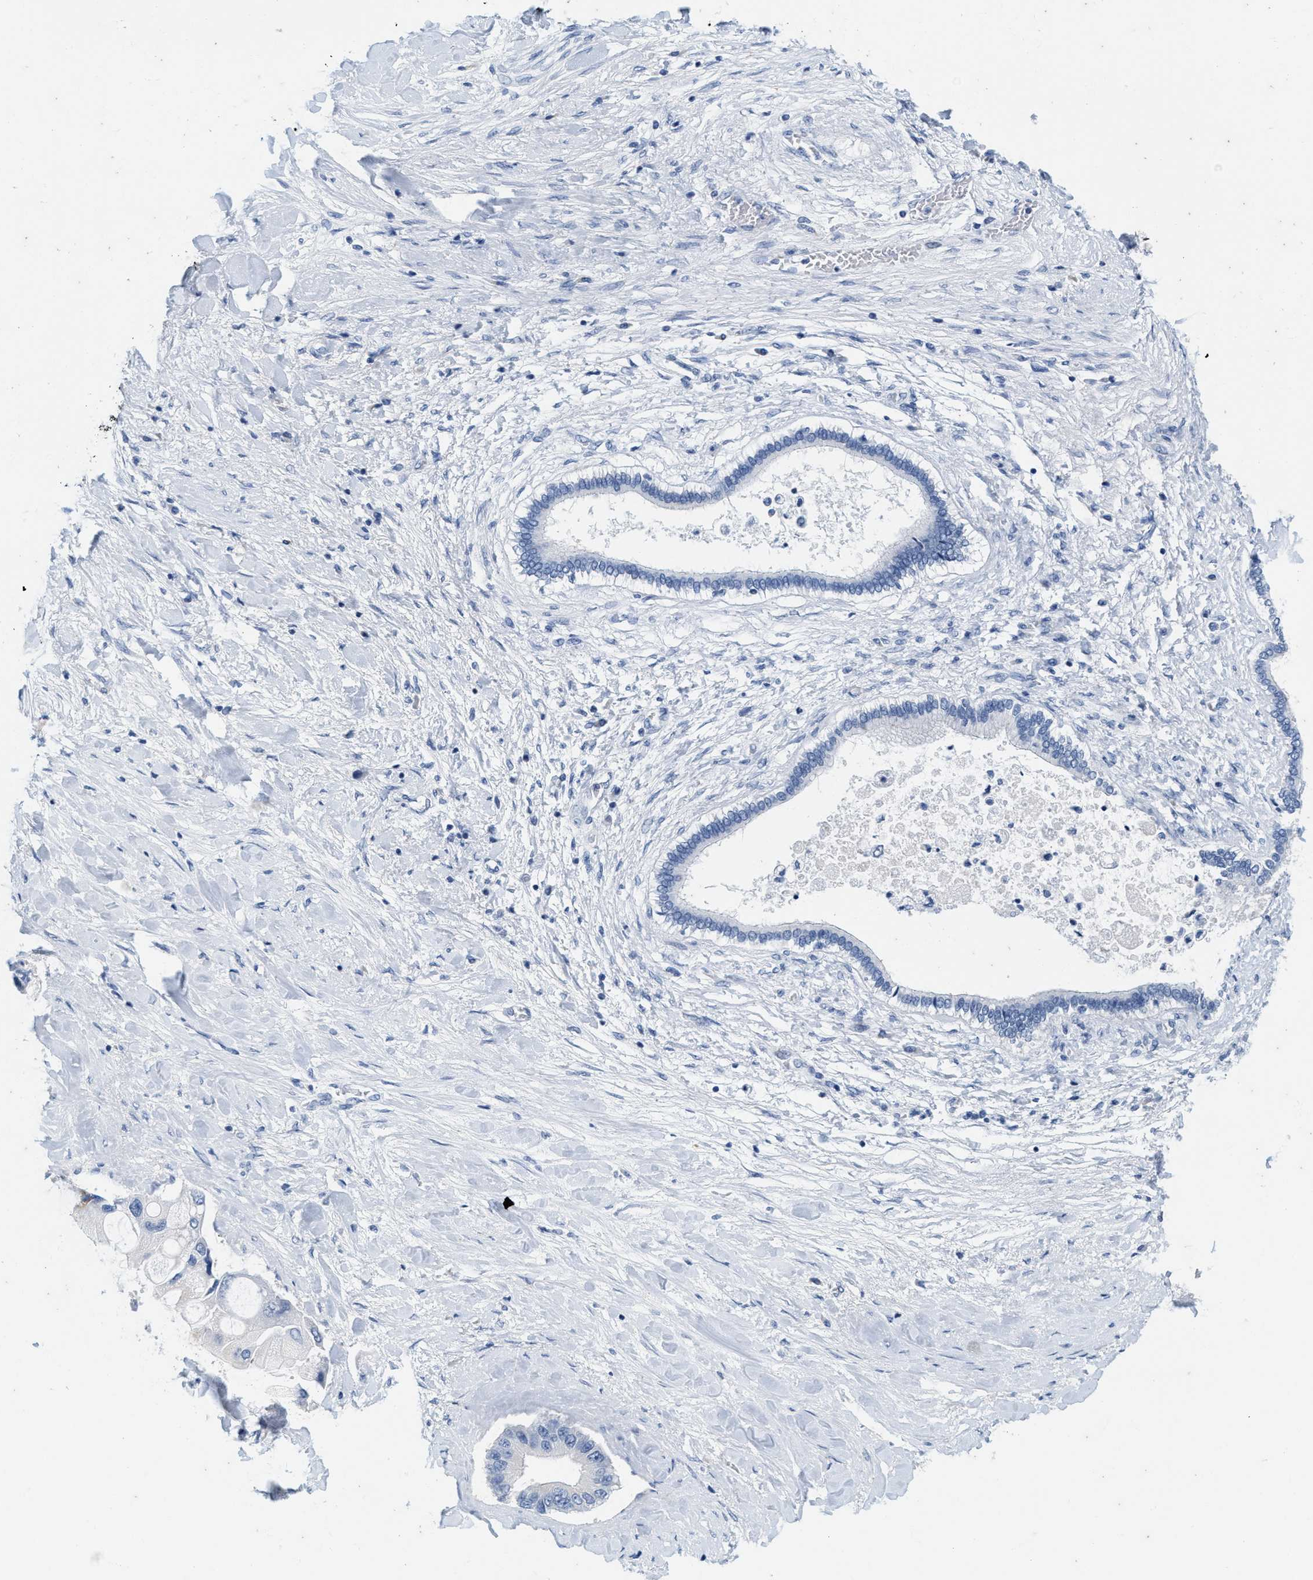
{"staining": {"intensity": "negative", "quantity": "none", "location": "none"}, "tissue": "liver cancer", "cell_type": "Tumor cells", "image_type": "cancer", "snomed": [{"axis": "morphology", "description": "Cholangiocarcinoma"}, {"axis": "topography", "description": "Liver"}], "caption": "The IHC photomicrograph has no significant staining in tumor cells of cholangiocarcinoma (liver) tissue.", "gene": "ABCB11", "patient": {"sex": "male", "age": 50}}